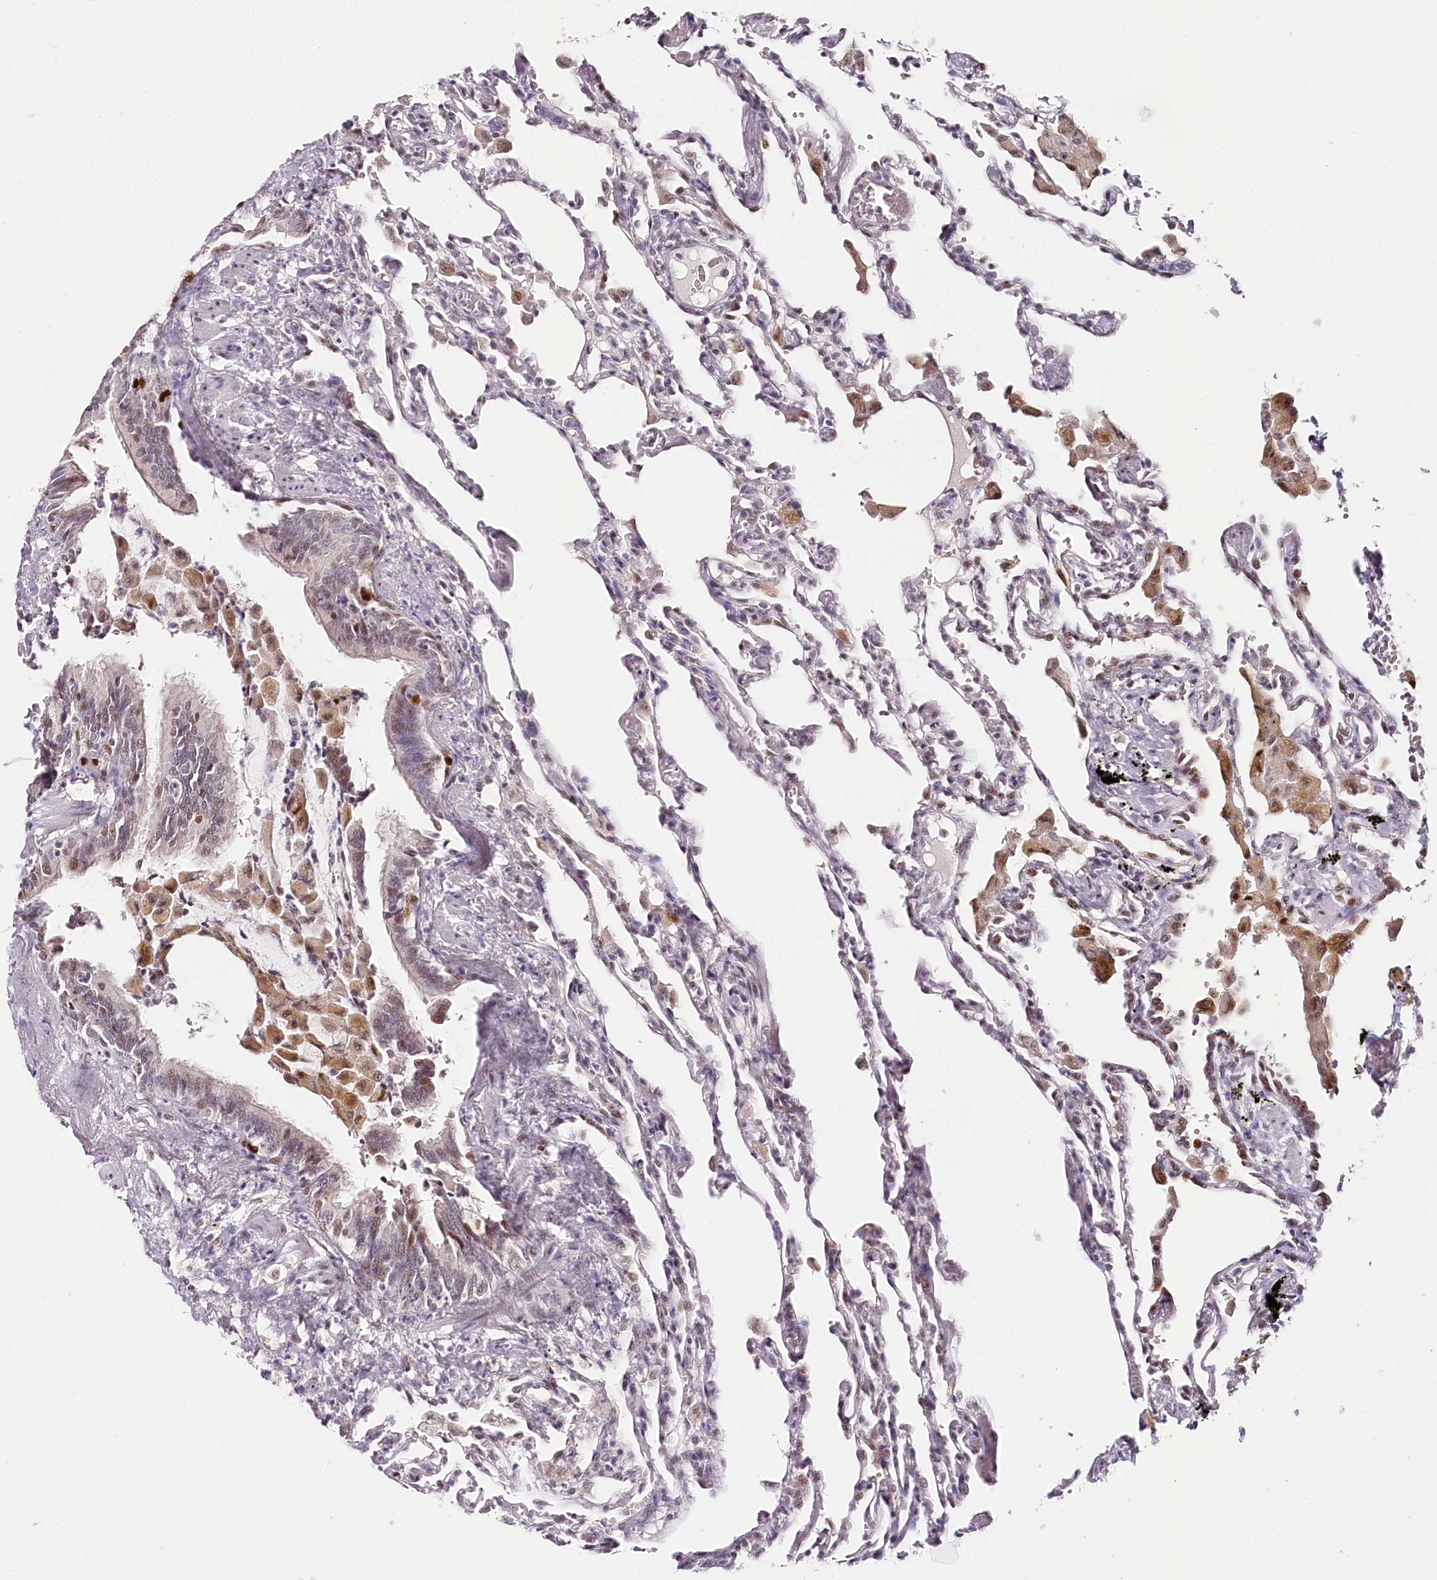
{"staining": {"intensity": "negative", "quantity": "none", "location": "none"}, "tissue": "lung", "cell_type": "Alveolar cells", "image_type": "normal", "snomed": [{"axis": "morphology", "description": "Normal tissue, NOS"}, {"axis": "topography", "description": "Bronchus"}, {"axis": "topography", "description": "Lung"}], "caption": "This is an immunohistochemistry (IHC) photomicrograph of normal lung. There is no positivity in alveolar cells.", "gene": "TP53", "patient": {"sex": "female", "age": 49}}